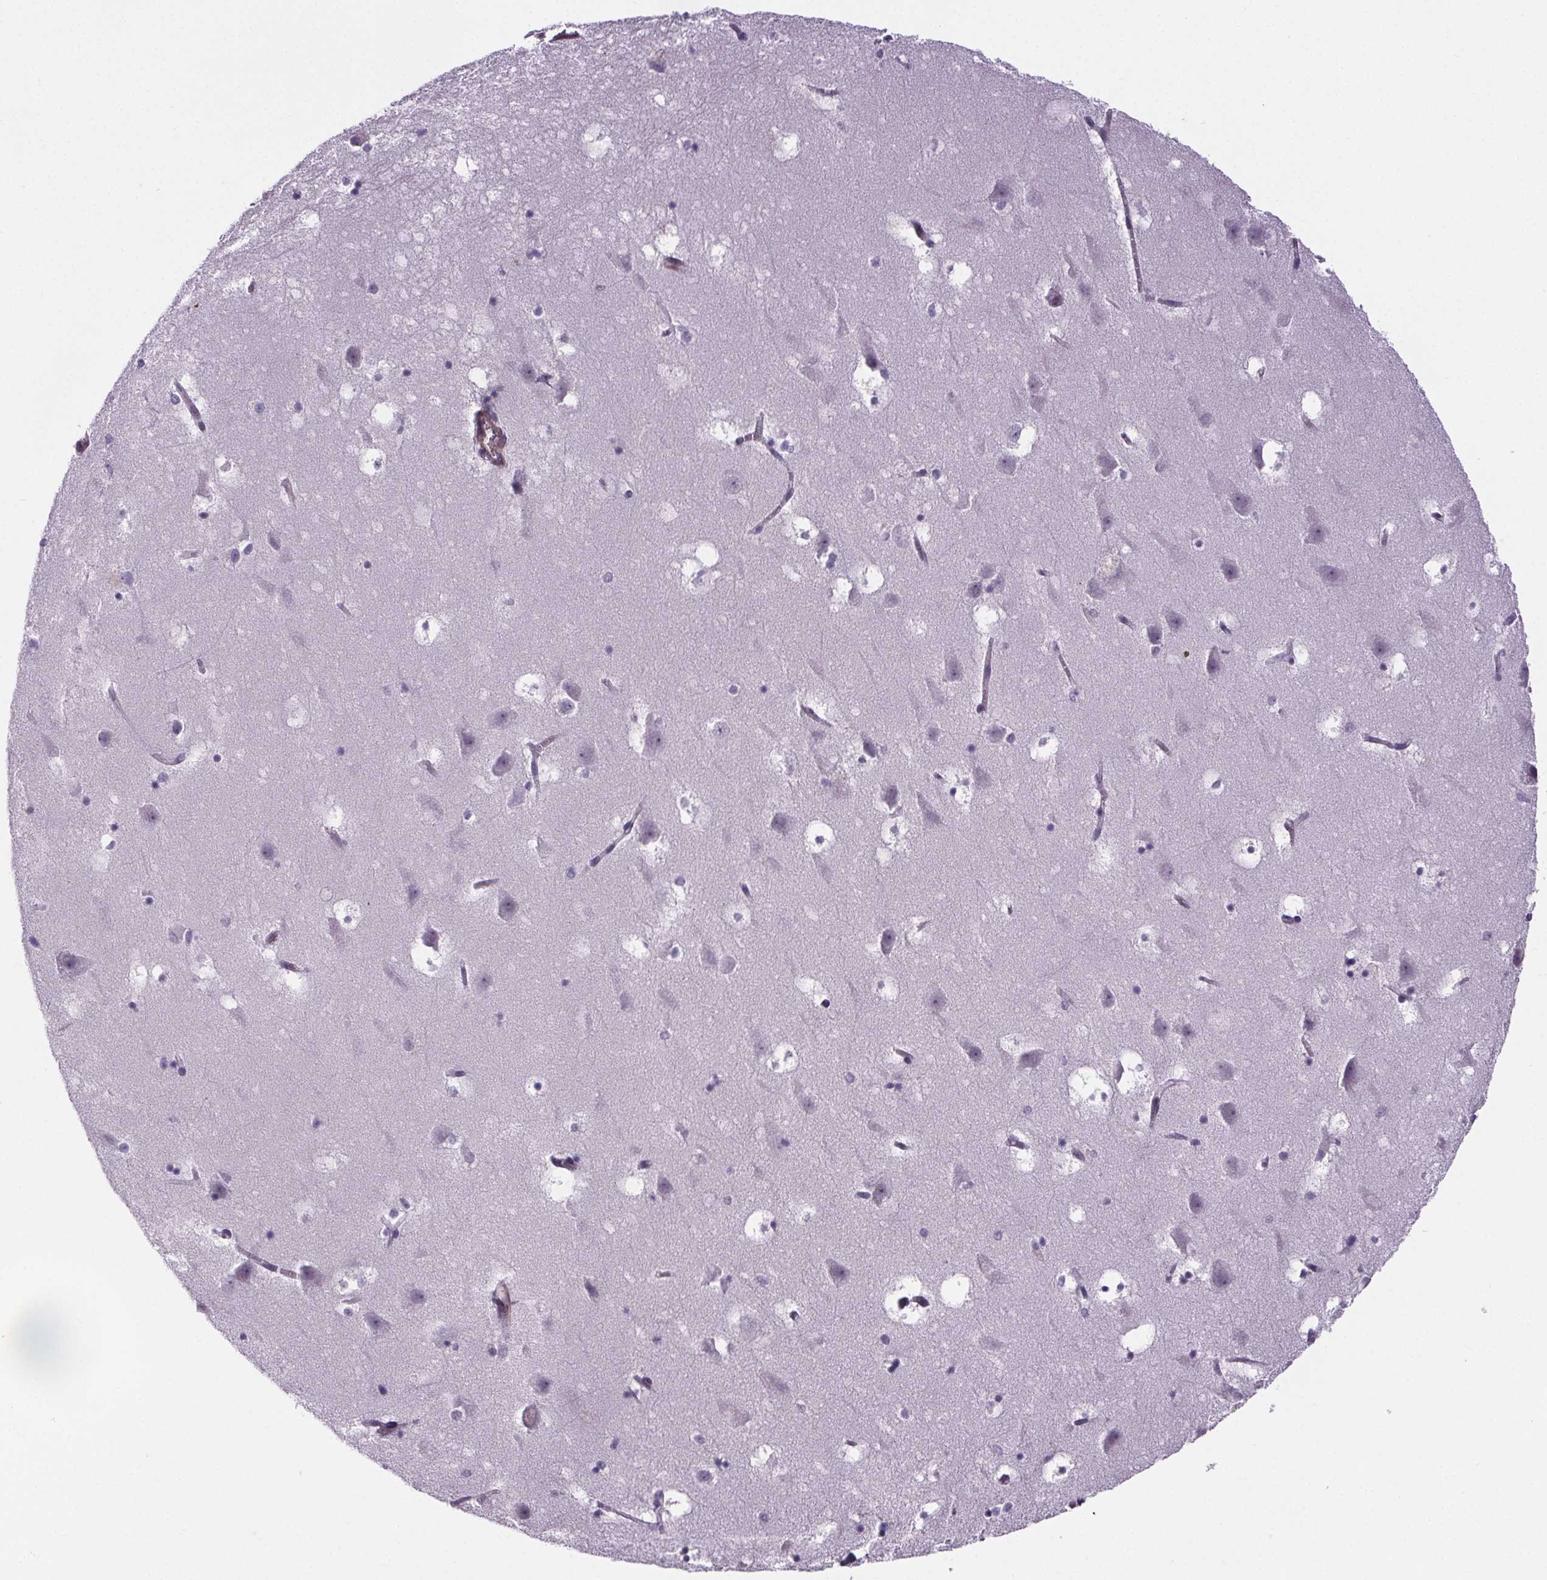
{"staining": {"intensity": "negative", "quantity": "none", "location": "none"}, "tissue": "hippocampus", "cell_type": "Glial cells", "image_type": "normal", "snomed": [{"axis": "morphology", "description": "Normal tissue, NOS"}, {"axis": "topography", "description": "Hippocampus"}], "caption": "Immunohistochemical staining of benign human hippocampus demonstrates no significant expression in glial cells. (Stains: DAB (3,3'-diaminobenzidine) immunohistochemistry with hematoxylin counter stain, Microscopy: brightfield microscopy at high magnification).", "gene": "TTC12", "patient": {"sex": "male", "age": 58}}